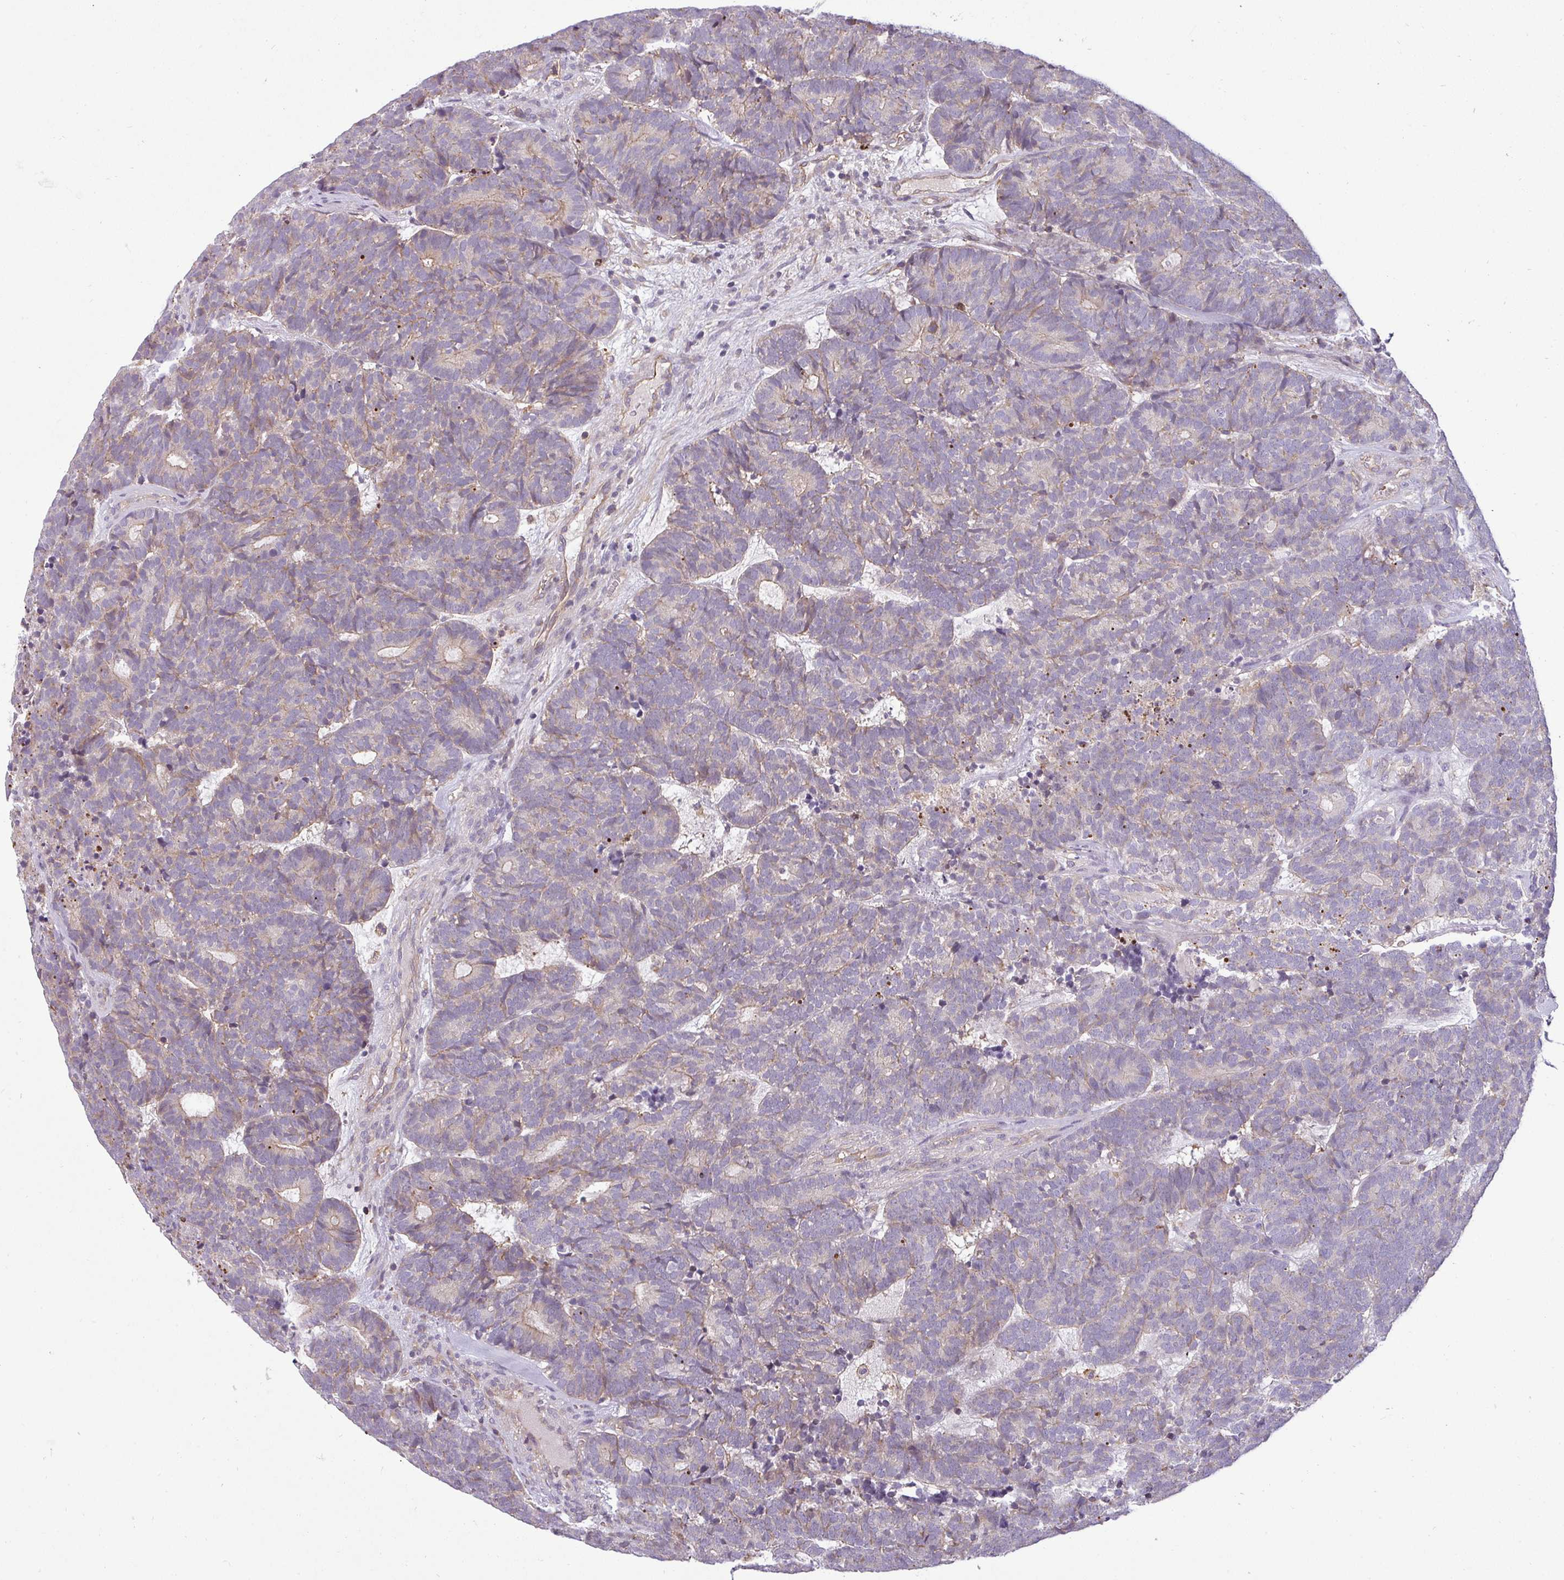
{"staining": {"intensity": "weak", "quantity": "<25%", "location": "cytoplasmic/membranous"}, "tissue": "head and neck cancer", "cell_type": "Tumor cells", "image_type": "cancer", "snomed": [{"axis": "morphology", "description": "Adenocarcinoma, NOS"}, {"axis": "topography", "description": "Head-Neck"}], "caption": "DAB immunohistochemical staining of head and neck adenocarcinoma demonstrates no significant expression in tumor cells.", "gene": "ZNF835", "patient": {"sex": "female", "age": 81}}